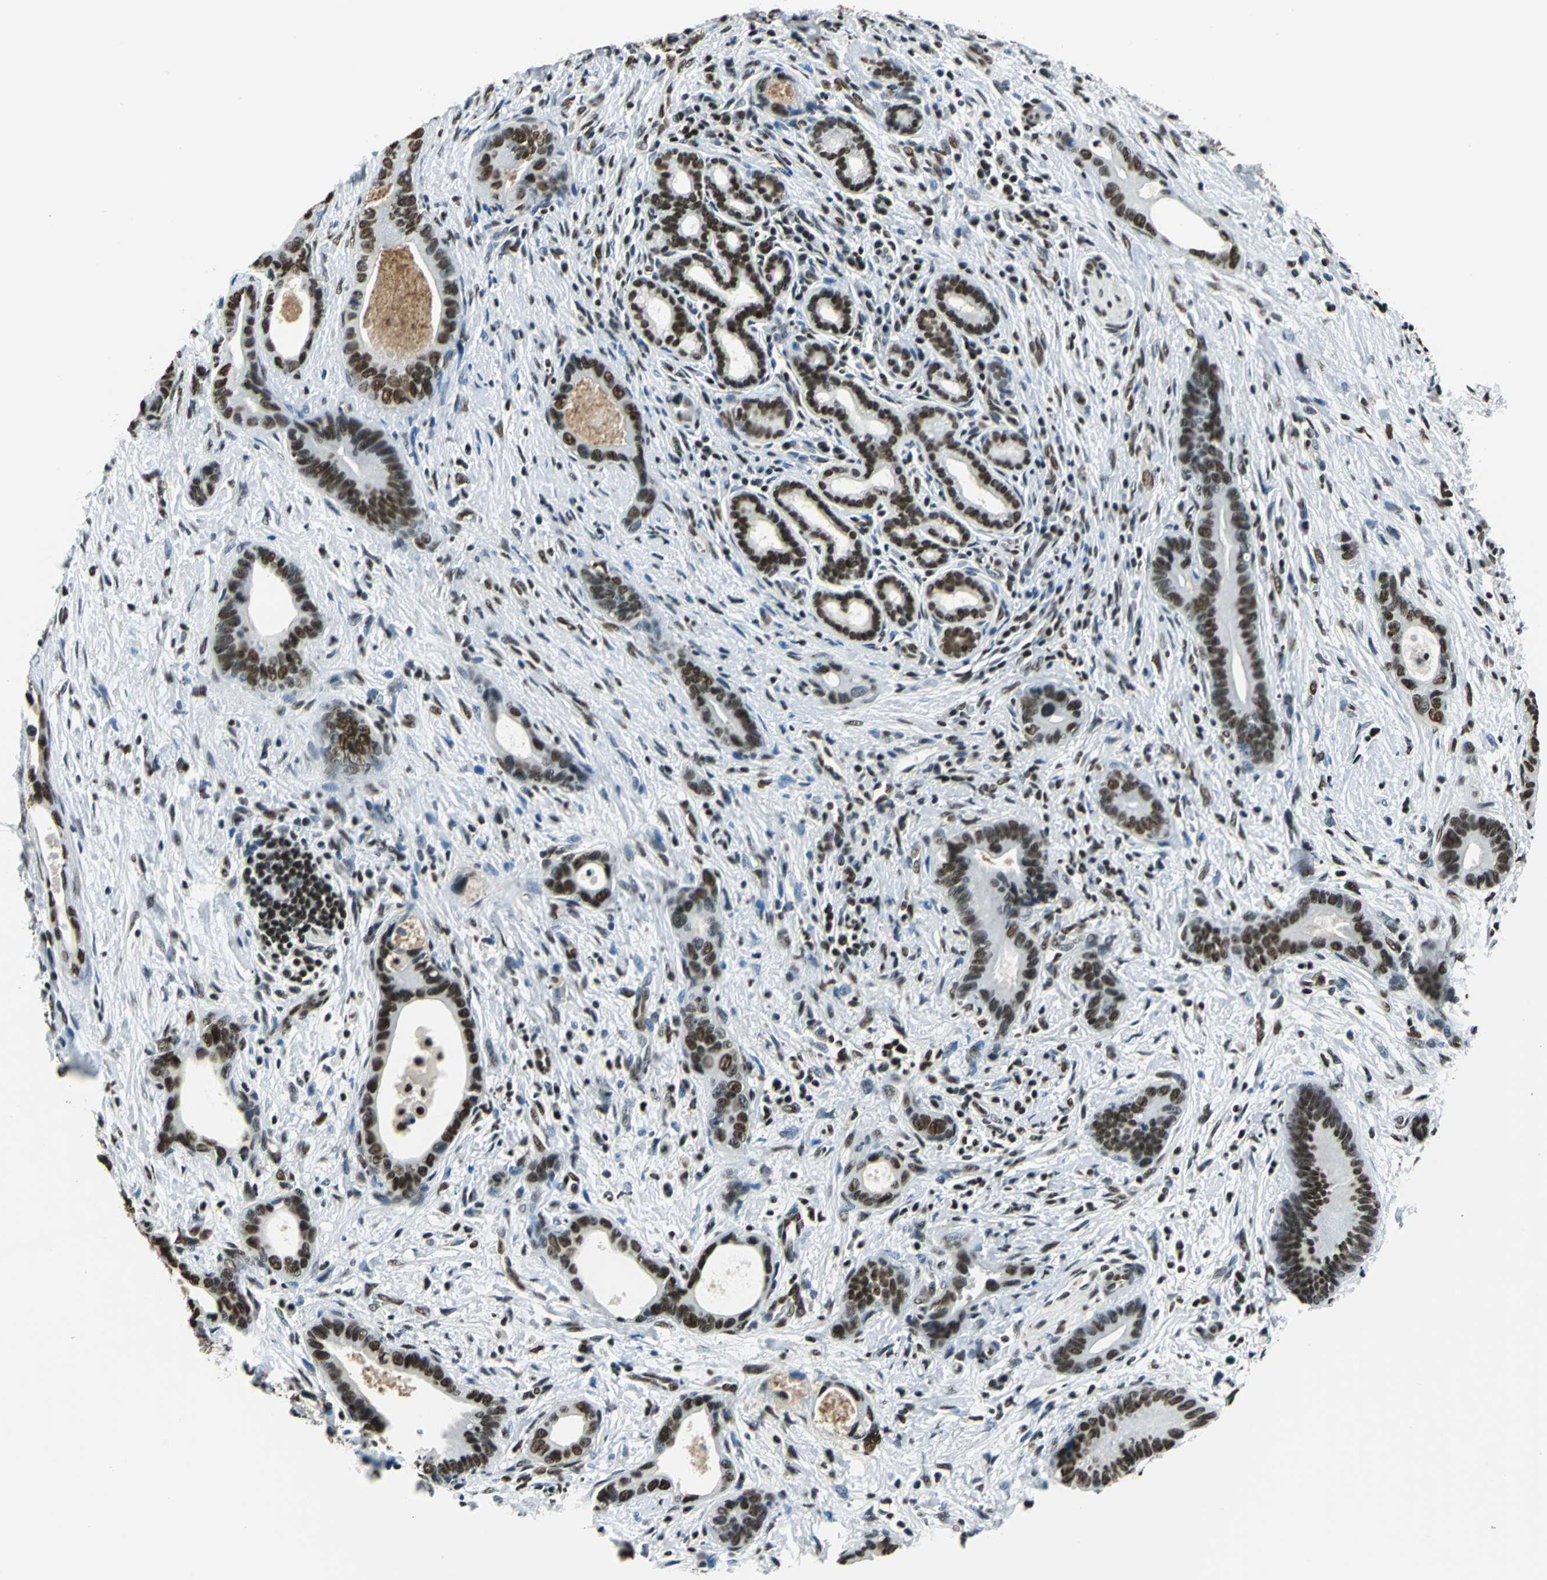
{"staining": {"intensity": "strong", "quantity": ">75%", "location": "nuclear"}, "tissue": "liver cancer", "cell_type": "Tumor cells", "image_type": "cancer", "snomed": [{"axis": "morphology", "description": "Cholangiocarcinoma"}, {"axis": "topography", "description": "Liver"}], "caption": "An immunohistochemistry image of tumor tissue is shown. Protein staining in brown highlights strong nuclear positivity in liver cholangiocarcinoma within tumor cells. The staining was performed using DAB to visualize the protein expression in brown, while the nuclei were stained in blue with hematoxylin (Magnification: 20x).", "gene": "RBM14", "patient": {"sex": "female", "age": 55}}